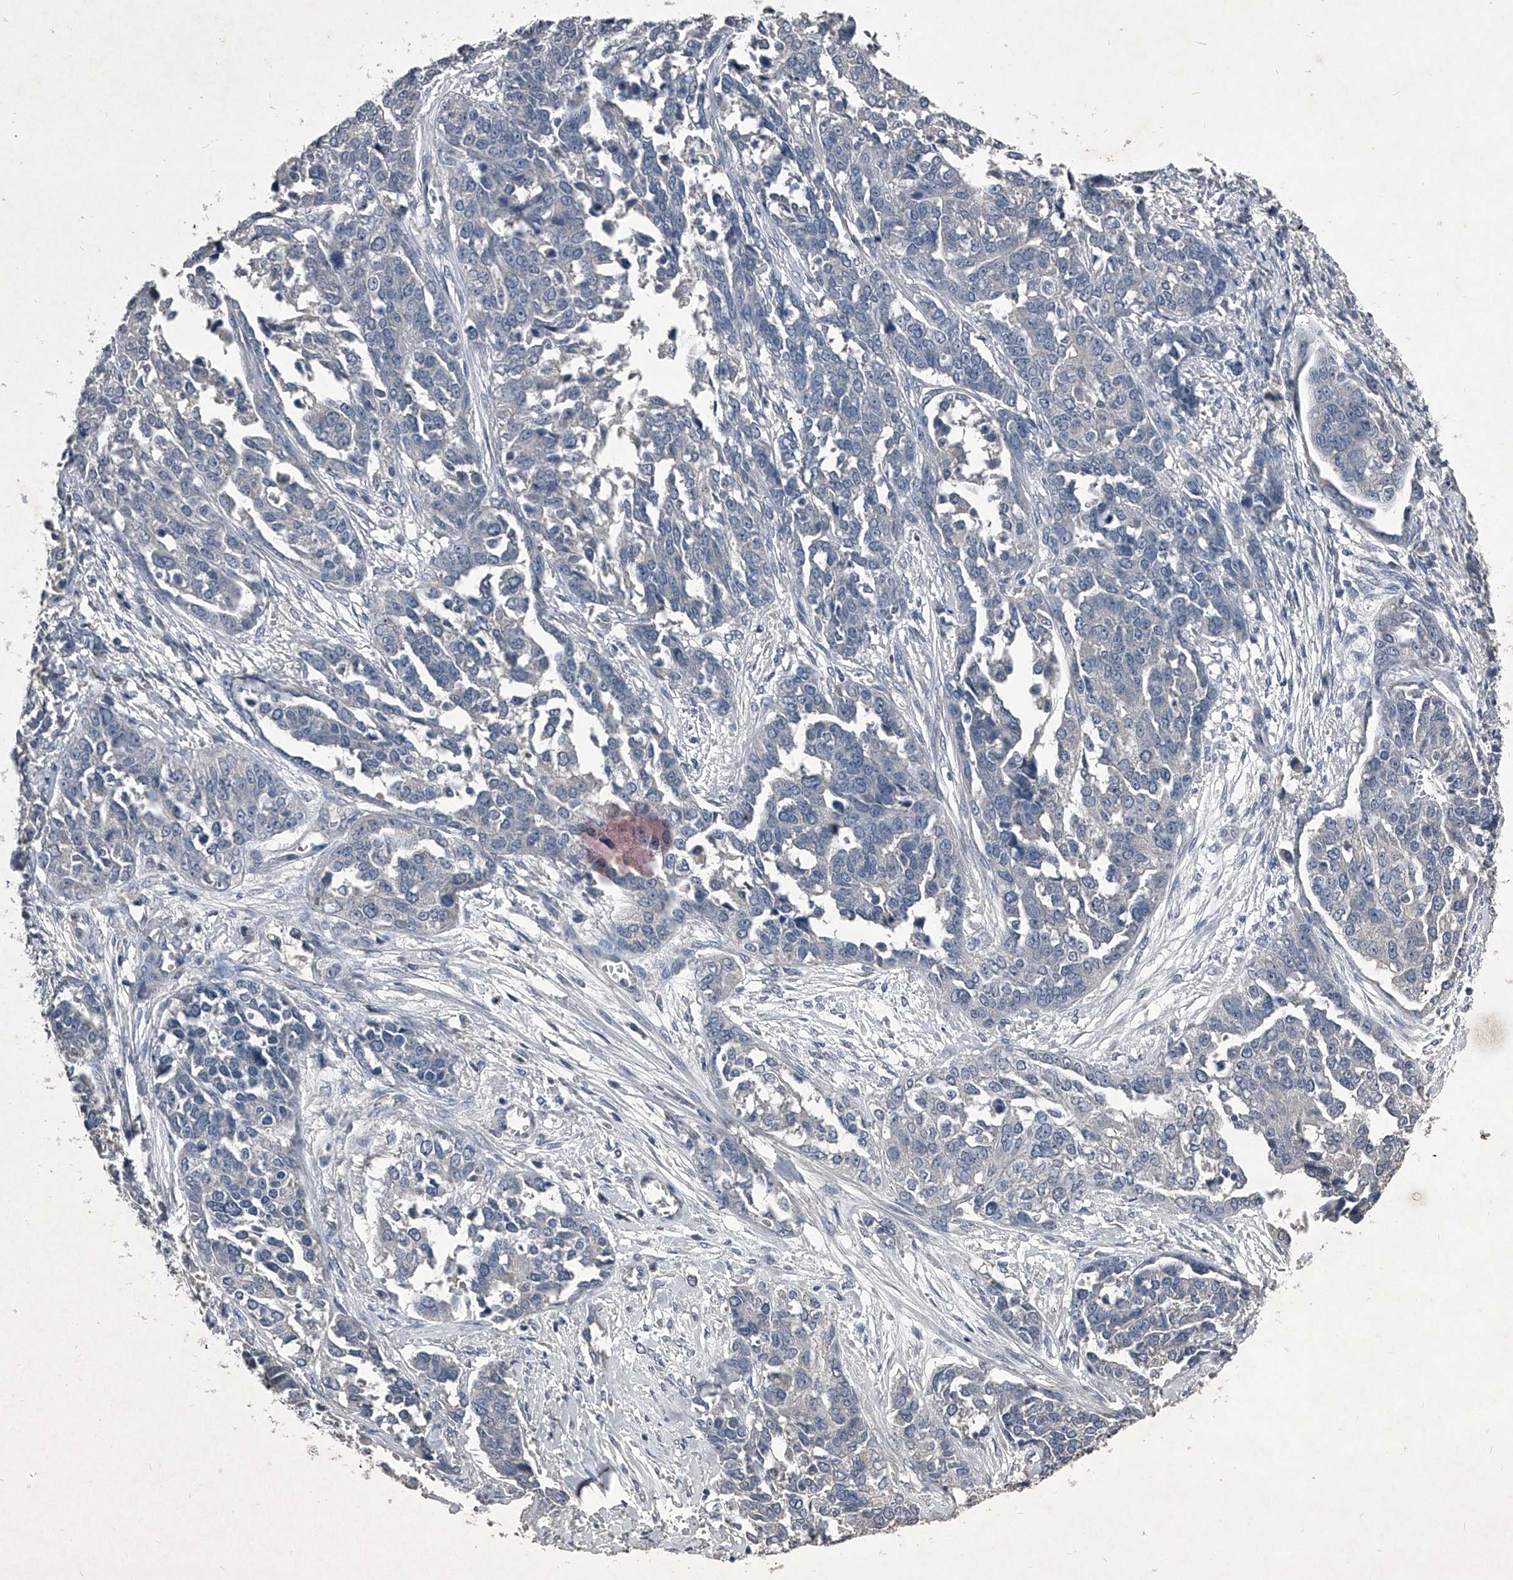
{"staining": {"intensity": "negative", "quantity": "none", "location": "none"}, "tissue": "ovarian cancer", "cell_type": "Tumor cells", "image_type": "cancer", "snomed": [{"axis": "morphology", "description": "Cystadenocarcinoma, serous, NOS"}, {"axis": "topography", "description": "Ovary"}], "caption": "IHC of human ovarian cancer displays no expression in tumor cells.", "gene": "MAPKAP1", "patient": {"sex": "female", "age": 44}}